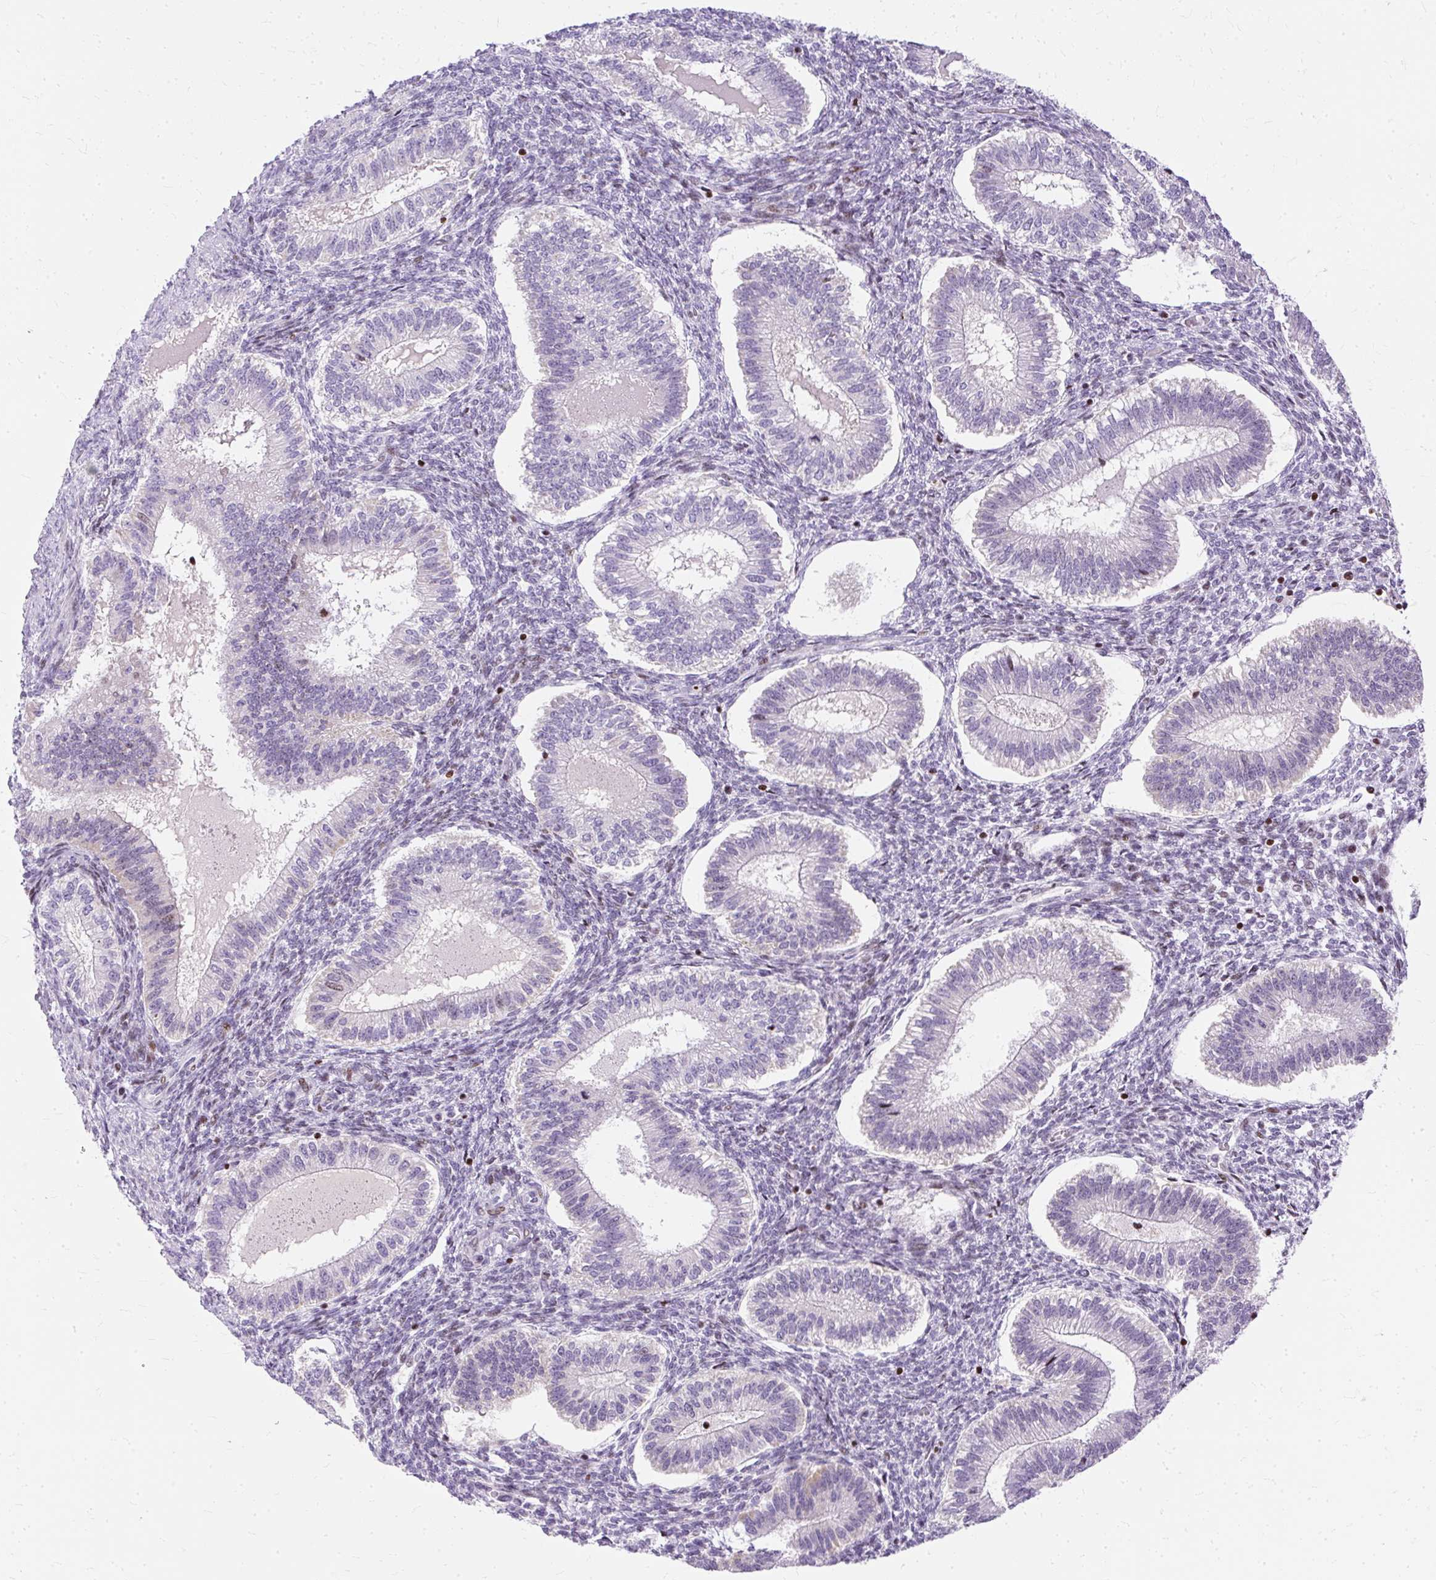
{"staining": {"intensity": "moderate", "quantity": "<25%", "location": "nuclear"}, "tissue": "endometrium", "cell_type": "Cells in endometrial stroma", "image_type": "normal", "snomed": [{"axis": "morphology", "description": "Normal tissue, NOS"}, {"axis": "topography", "description": "Endometrium"}], "caption": "Moderate nuclear staining for a protein is seen in approximately <25% of cells in endometrial stroma of normal endometrium using IHC.", "gene": "TMEM177", "patient": {"sex": "female", "age": 25}}